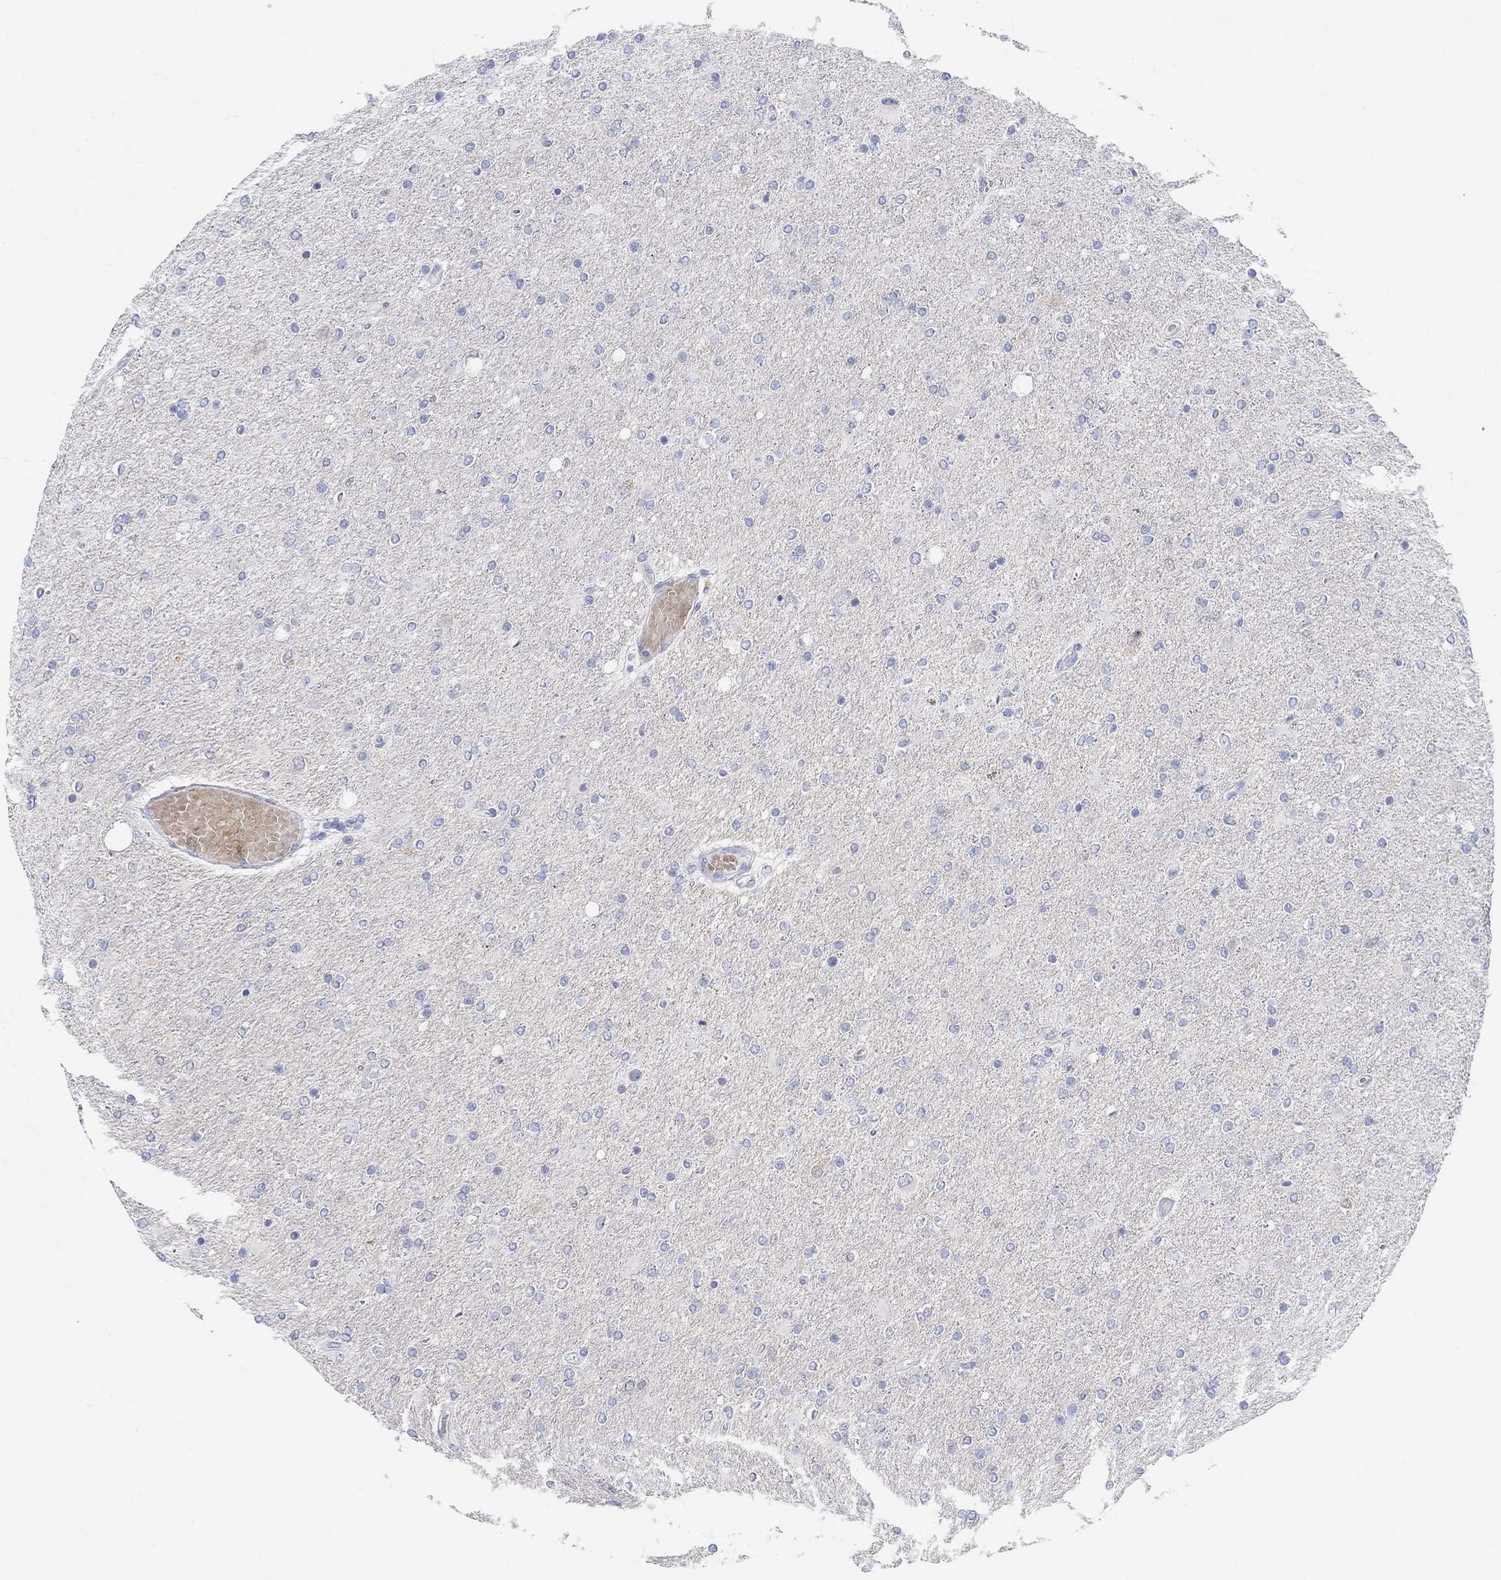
{"staining": {"intensity": "negative", "quantity": "none", "location": "none"}, "tissue": "glioma", "cell_type": "Tumor cells", "image_type": "cancer", "snomed": [{"axis": "morphology", "description": "Glioma, malignant, High grade"}, {"axis": "topography", "description": "Cerebral cortex"}], "caption": "The photomicrograph reveals no significant staining in tumor cells of glioma. Nuclei are stained in blue.", "gene": "GRIA3", "patient": {"sex": "male", "age": 70}}